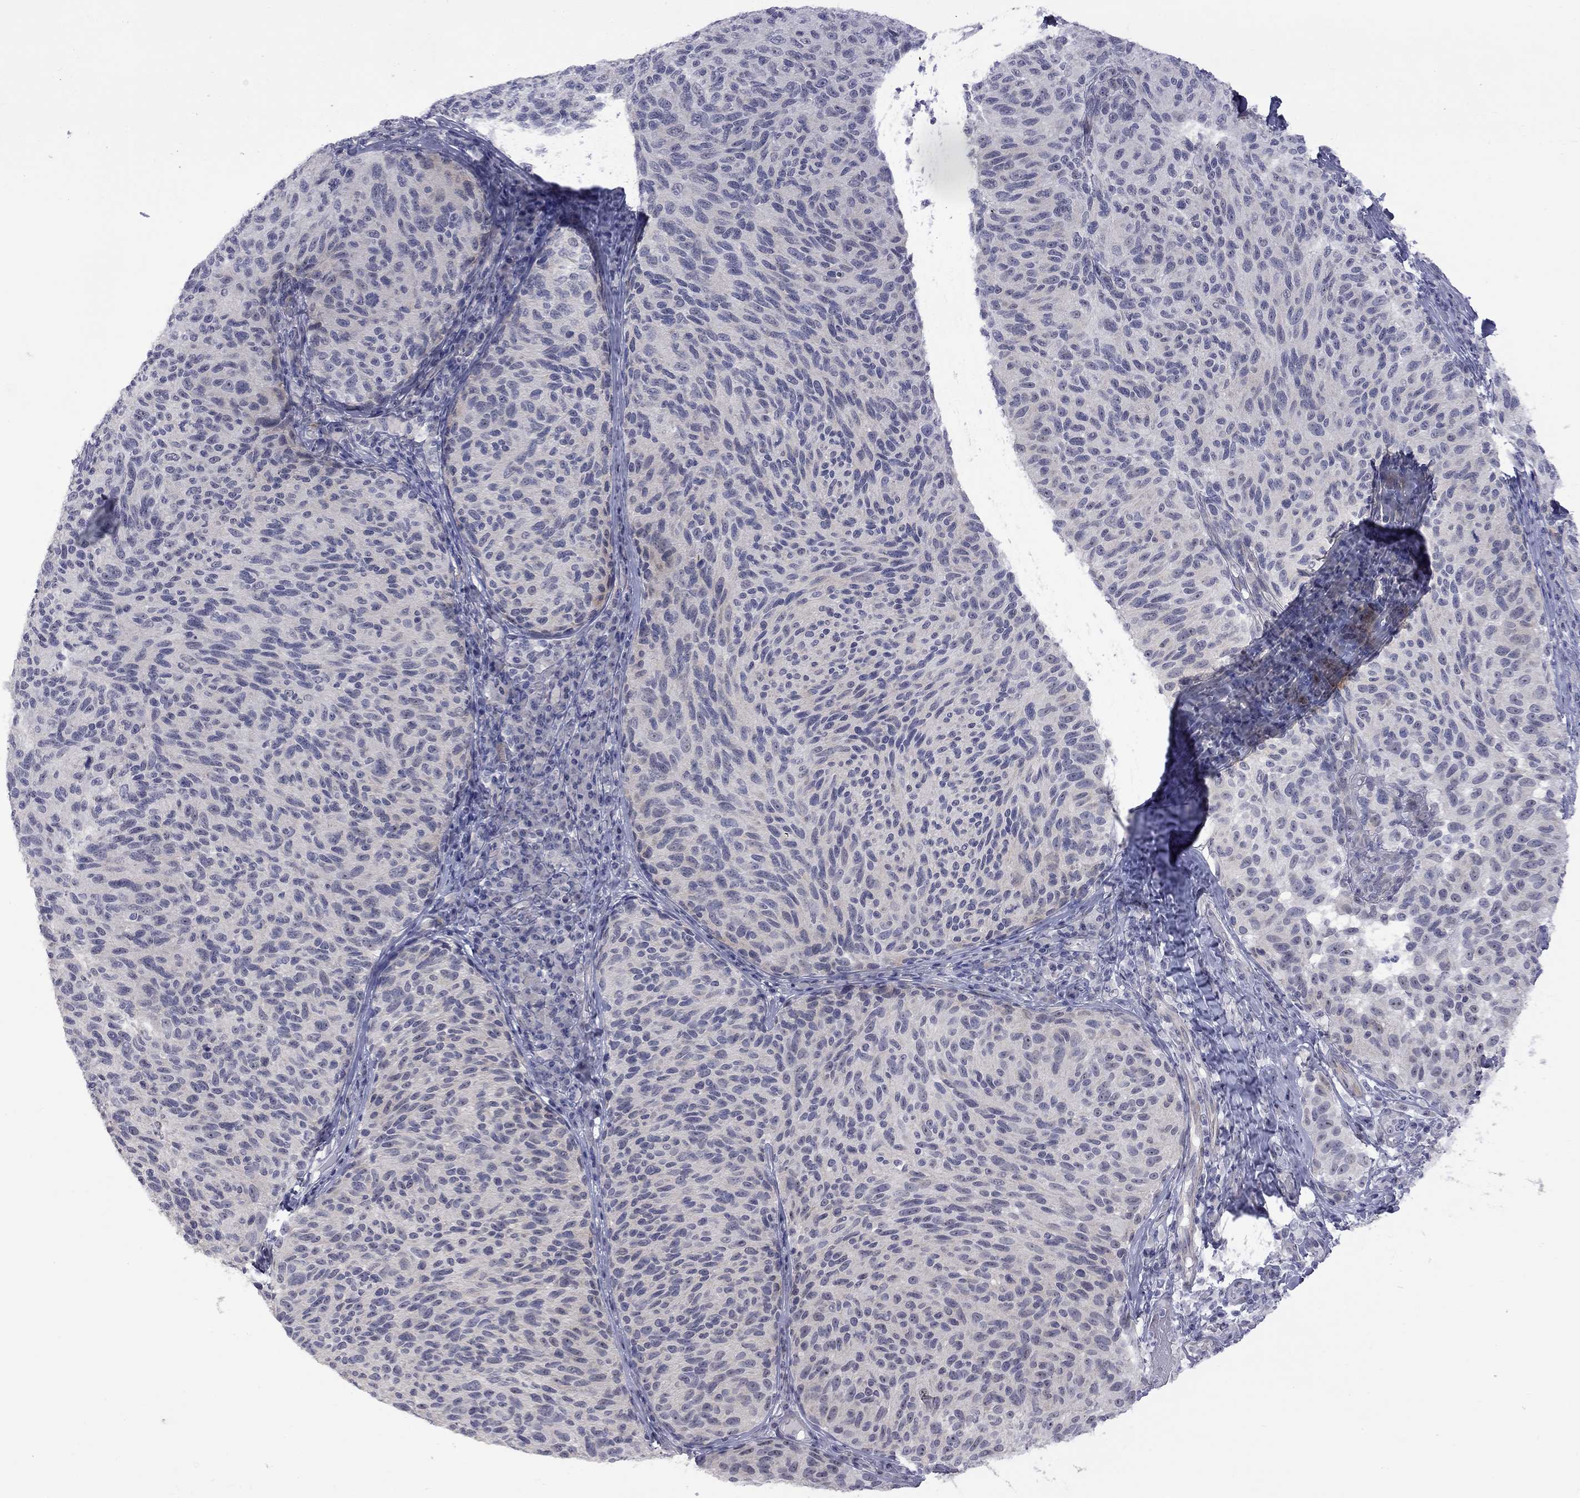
{"staining": {"intensity": "negative", "quantity": "none", "location": "none"}, "tissue": "melanoma", "cell_type": "Tumor cells", "image_type": "cancer", "snomed": [{"axis": "morphology", "description": "Malignant melanoma, NOS"}, {"axis": "topography", "description": "Skin"}], "caption": "IHC of melanoma shows no positivity in tumor cells.", "gene": "GSG1L", "patient": {"sex": "female", "age": 73}}